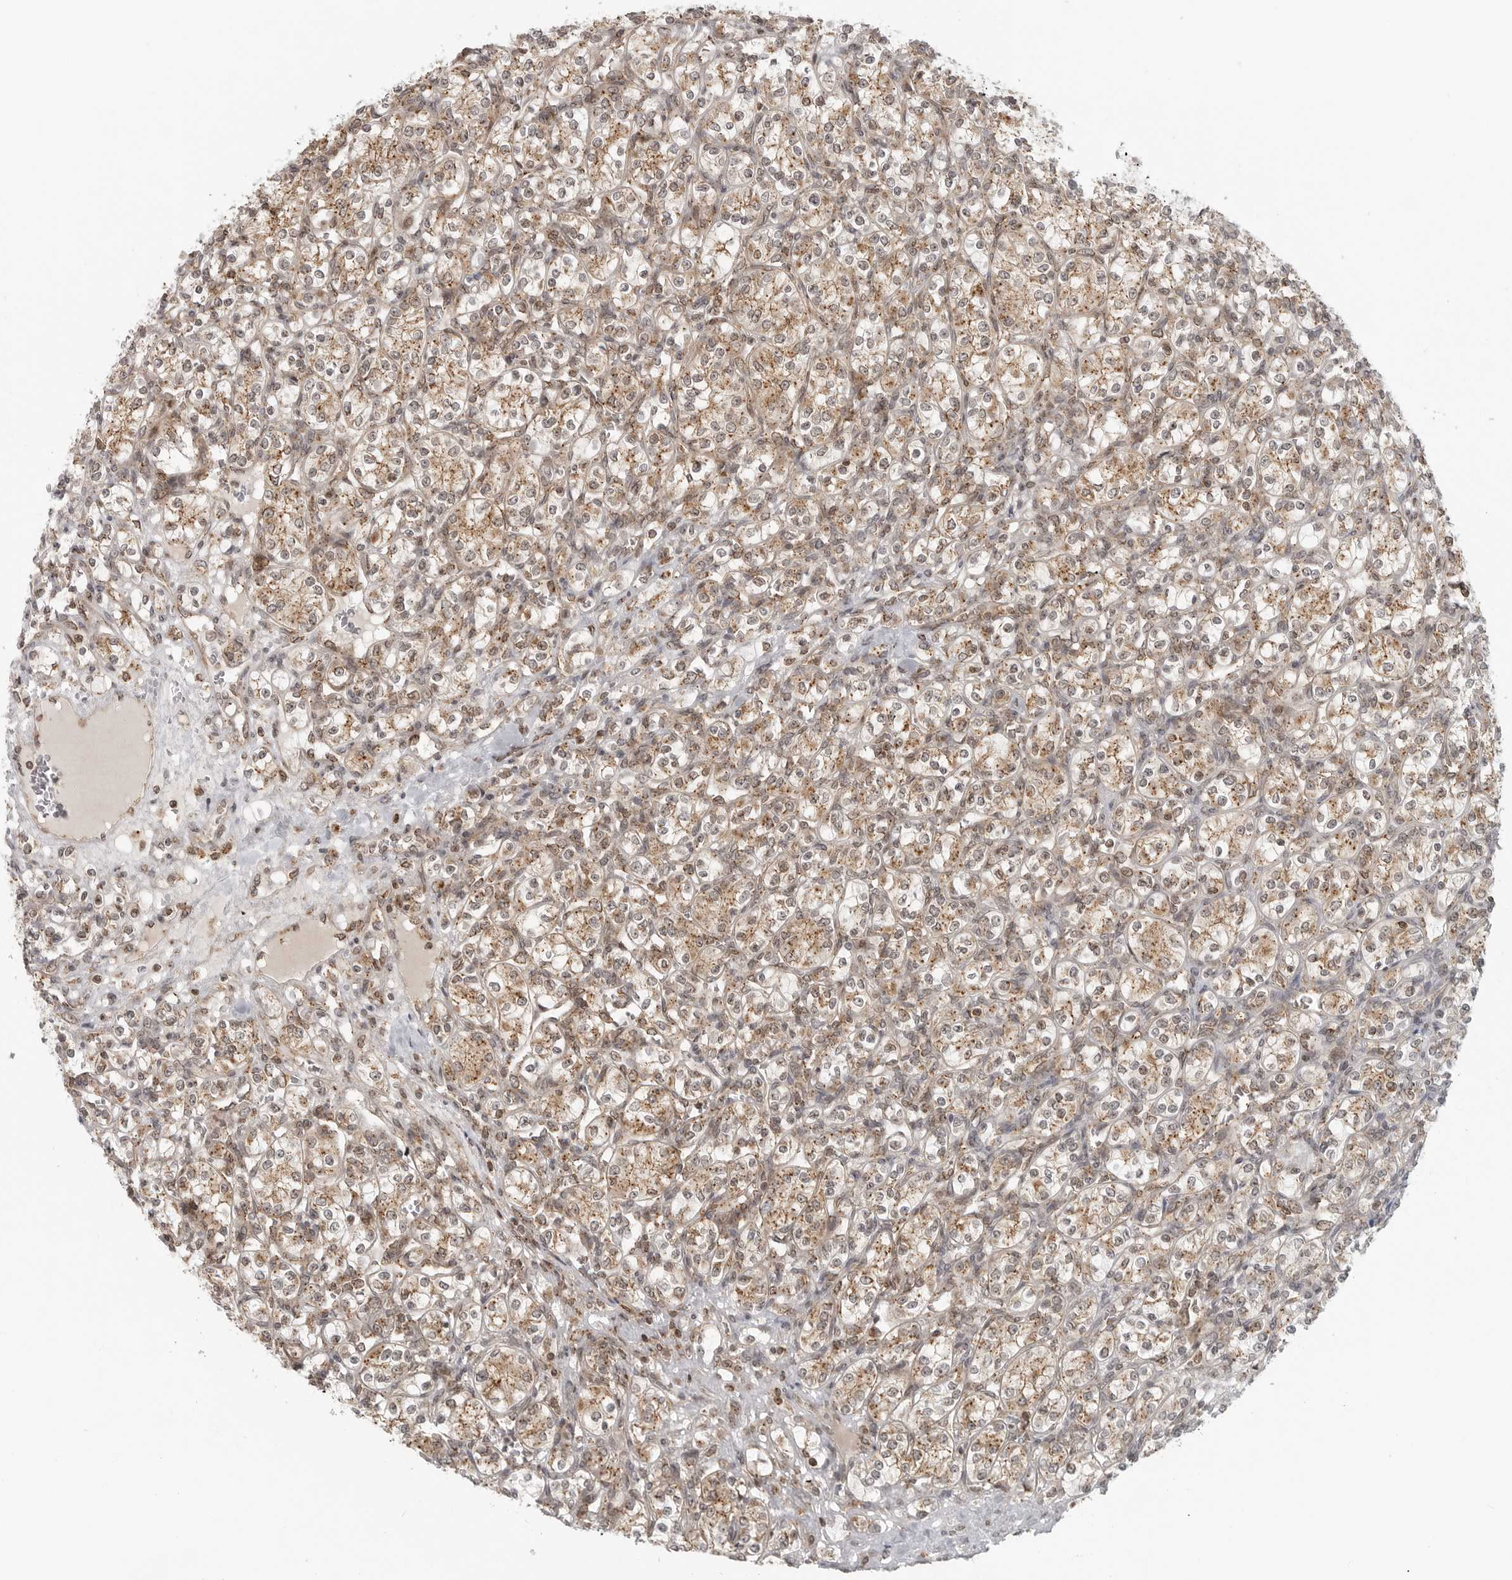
{"staining": {"intensity": "moderate", "quantity": ">75%", "location": "cytoplasmic/membranous"}, "tissue": "renal cancer", "cell_type": "Tumor cells", "image_type": "cancer", "snomed": [{"axis": "morphology", "description": "Adenocarcinoma, NOS"}, {"axis": "topography", "description": "Kidney"}], "caption": "About >75% of tumor cells in human renal cancer reveal moderate cytoplasmic/membranous protein expression as visualized by brown immunohistochemical staining.", "gene": "COPA", "patient": {"sex": "male", "age": 77}}